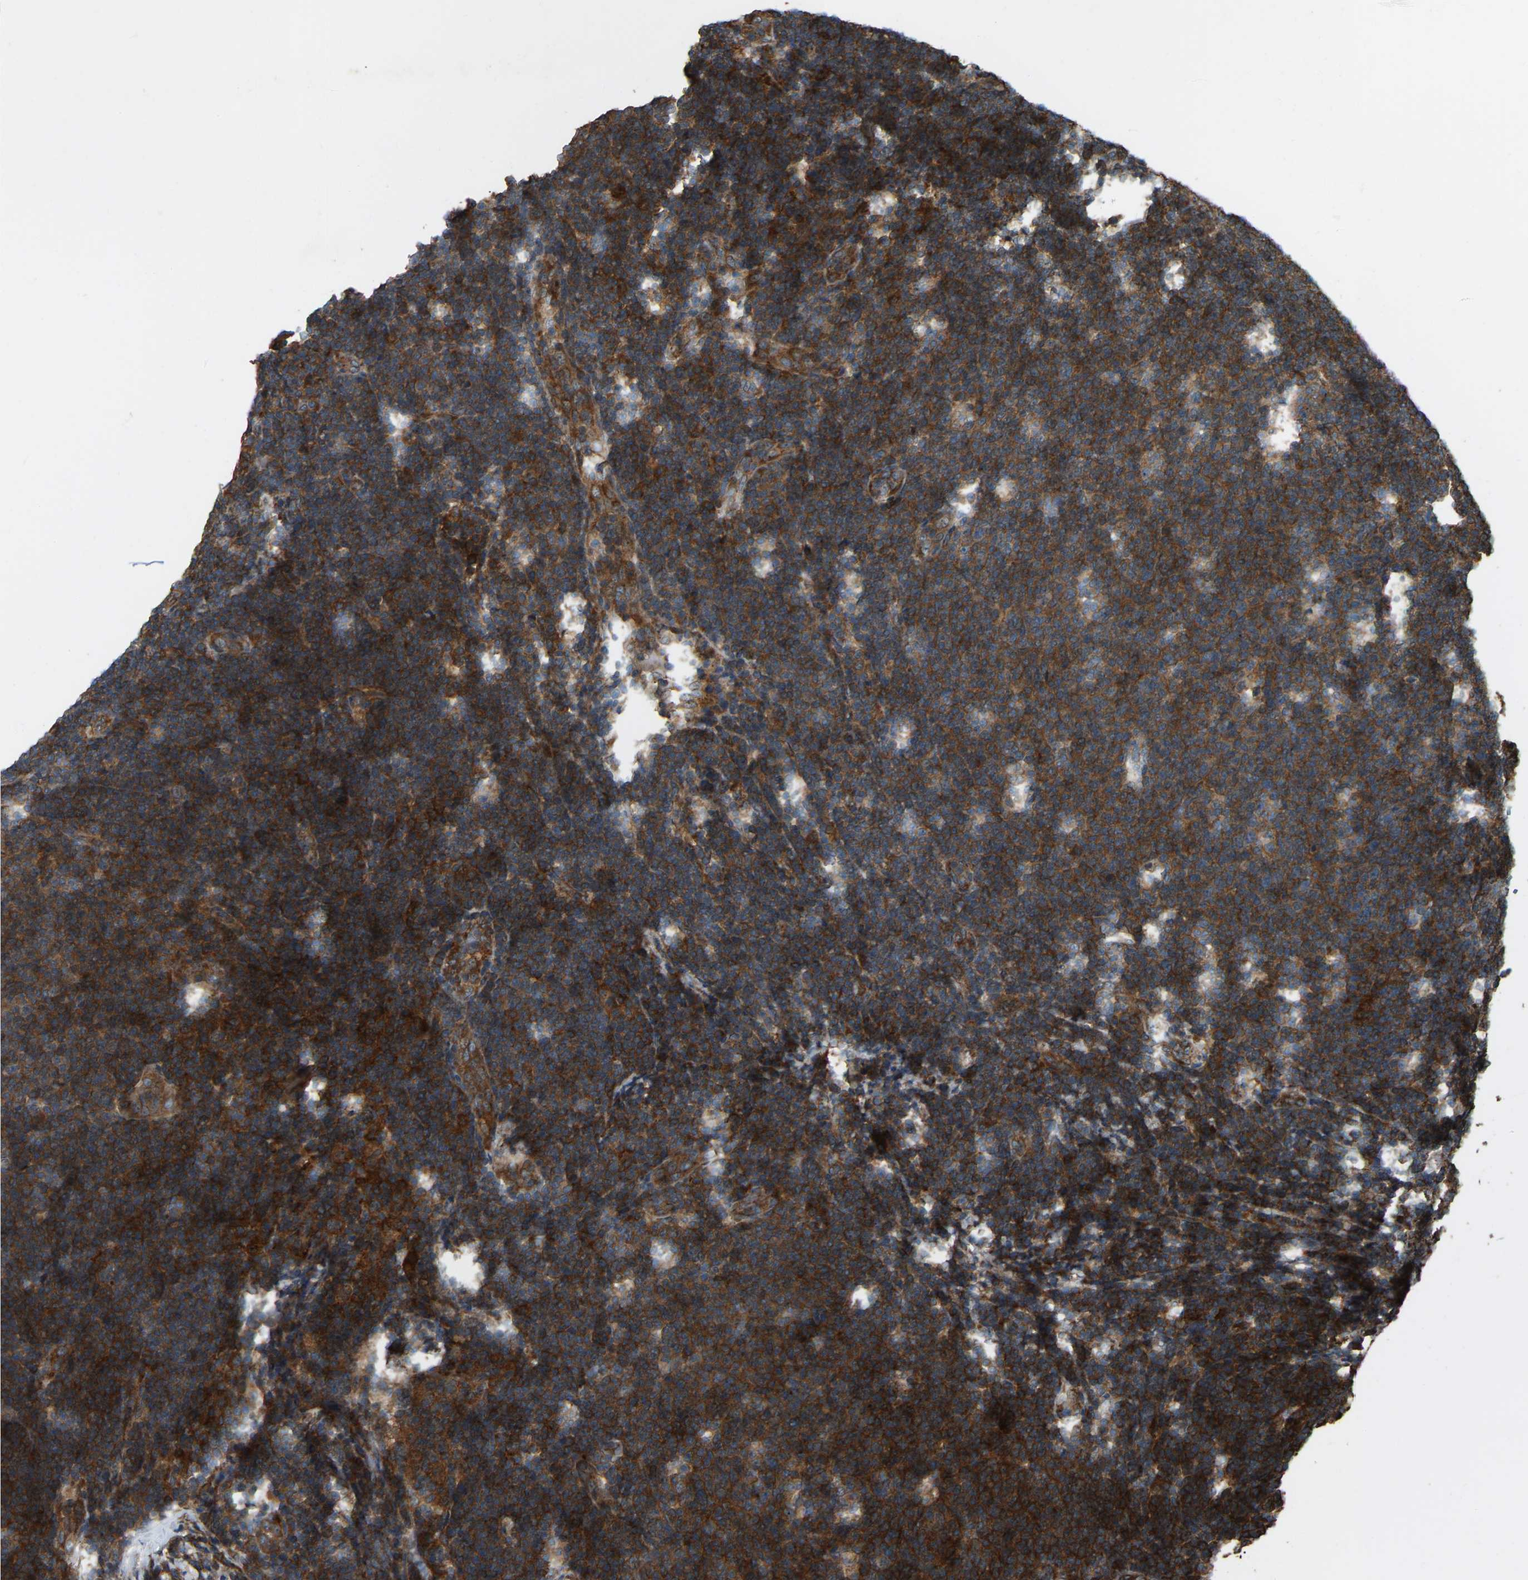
{"staining": {"intensity": "strong", "quantity": ">75%", "location": "cytoplasmic/membranous"}, "tissue": "lymphoma", "cell_type": "Tumor cells", "image_type": "cancer", "snomed": [{"axis": "morphology", "description": "Malignant lymphoma, non-Hodgkin's type, Low grade"}, {"axis": "topography", "description": "Lymph node"}], "caption": "Immunohistochemical staining of human lymphoma demonstrates high levels of strong cytoplasmic/membranous staining in approximately >75% of tumor cells.", "gene": "SAMD9L", "patient": {"sex": "male", "age": 66}}